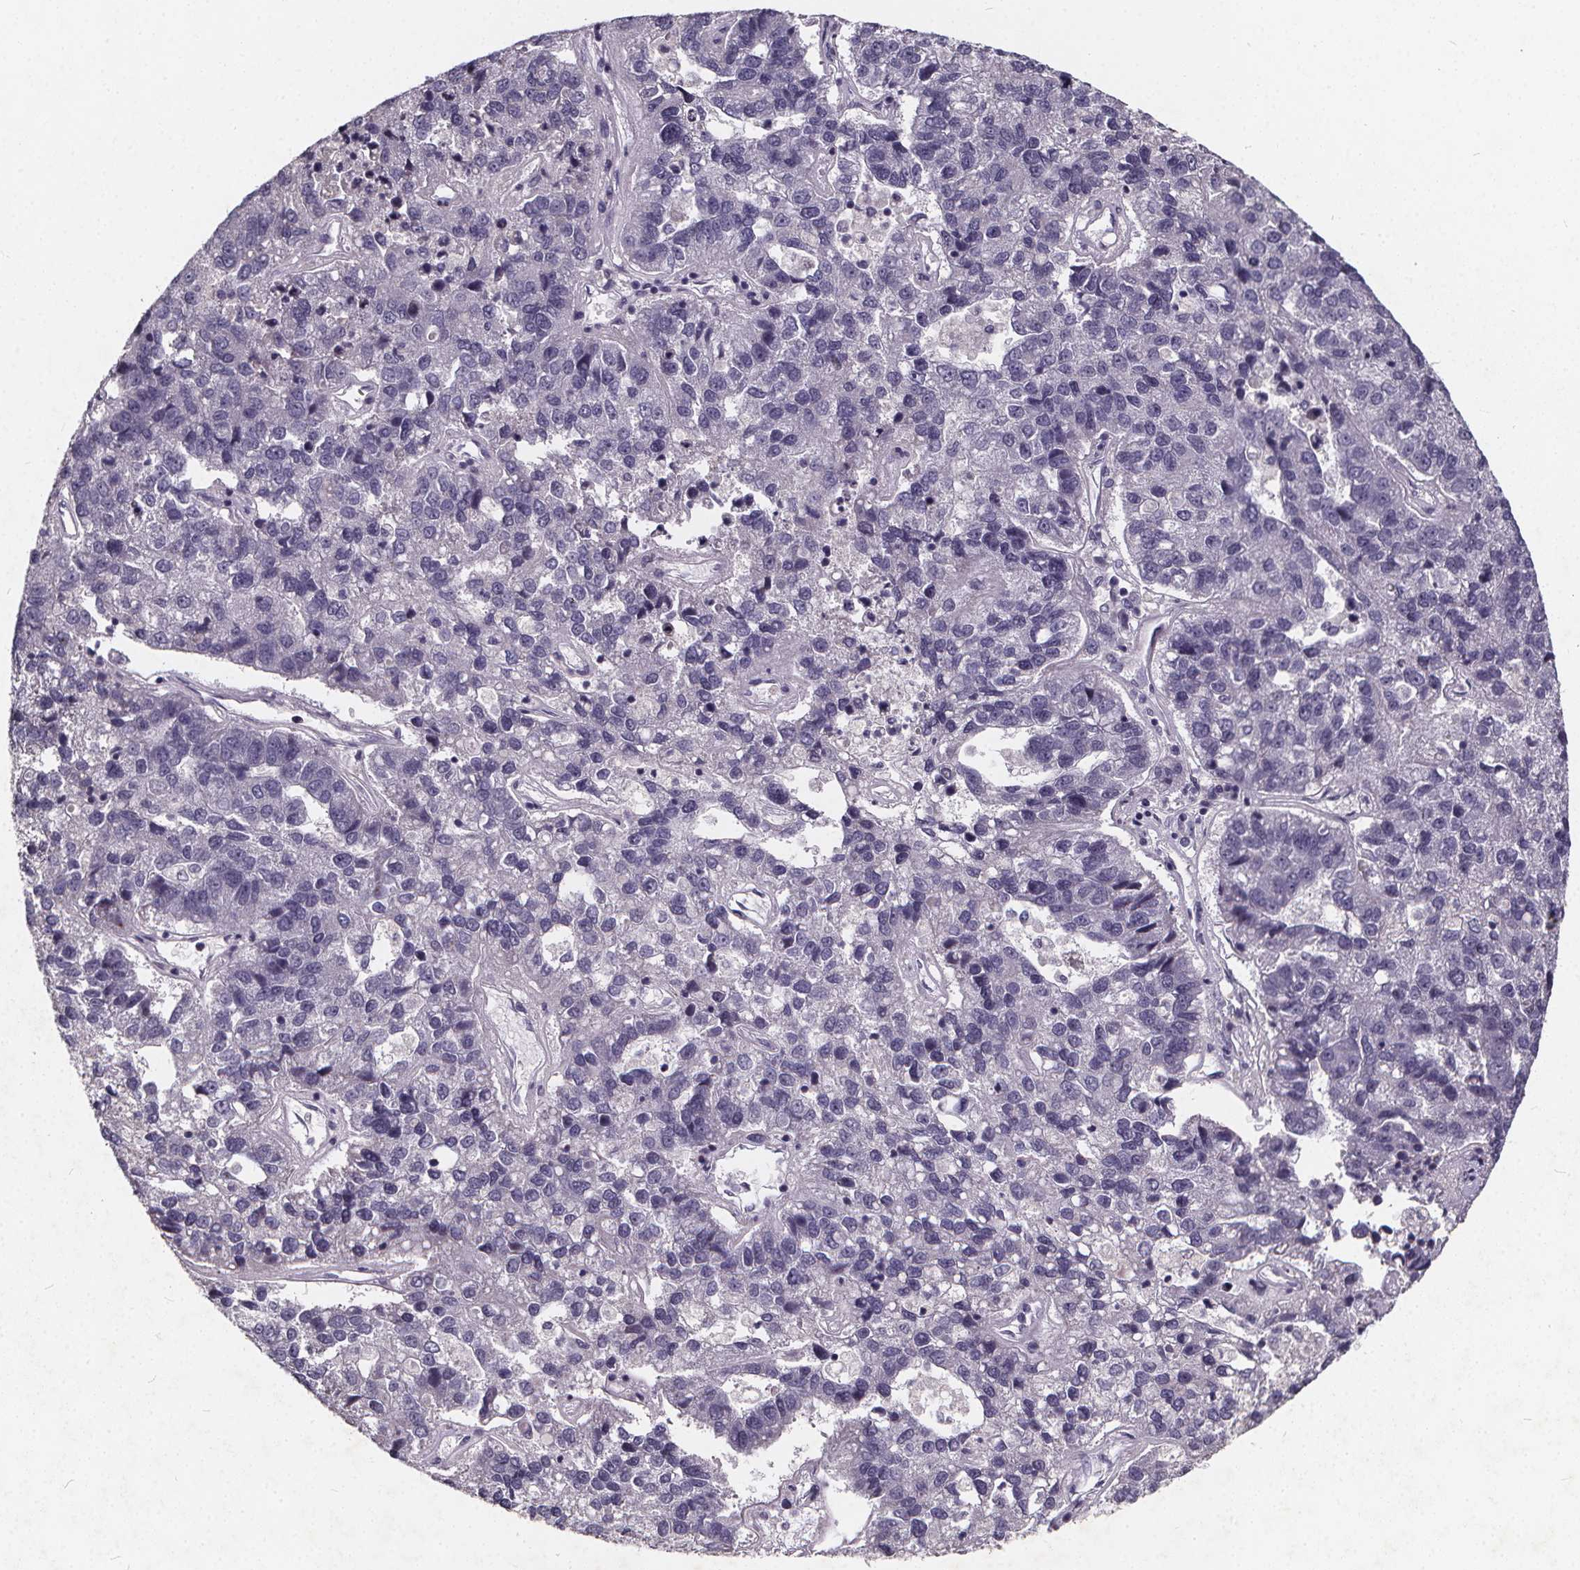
{"staining": {"intensity": "negative", "quantity": "none", "location": "none"}, "tissue": "pancreatic cancer", "cell_type": "Tumor cells", "image_type": "cancer", "snomed": [{"axis": "morphology", "description": "Adenocarcinoma, NOS"}, {"axis": "topography", "description": "Pancreas"}], "caption": "Pancreatic adenocarcinoma stained for a protein using immunohistochemistry (IHC) reveals no positivity tumor cells.", "gene": "TSPAN14", "patient": {"sex": "female", "age": 61}}